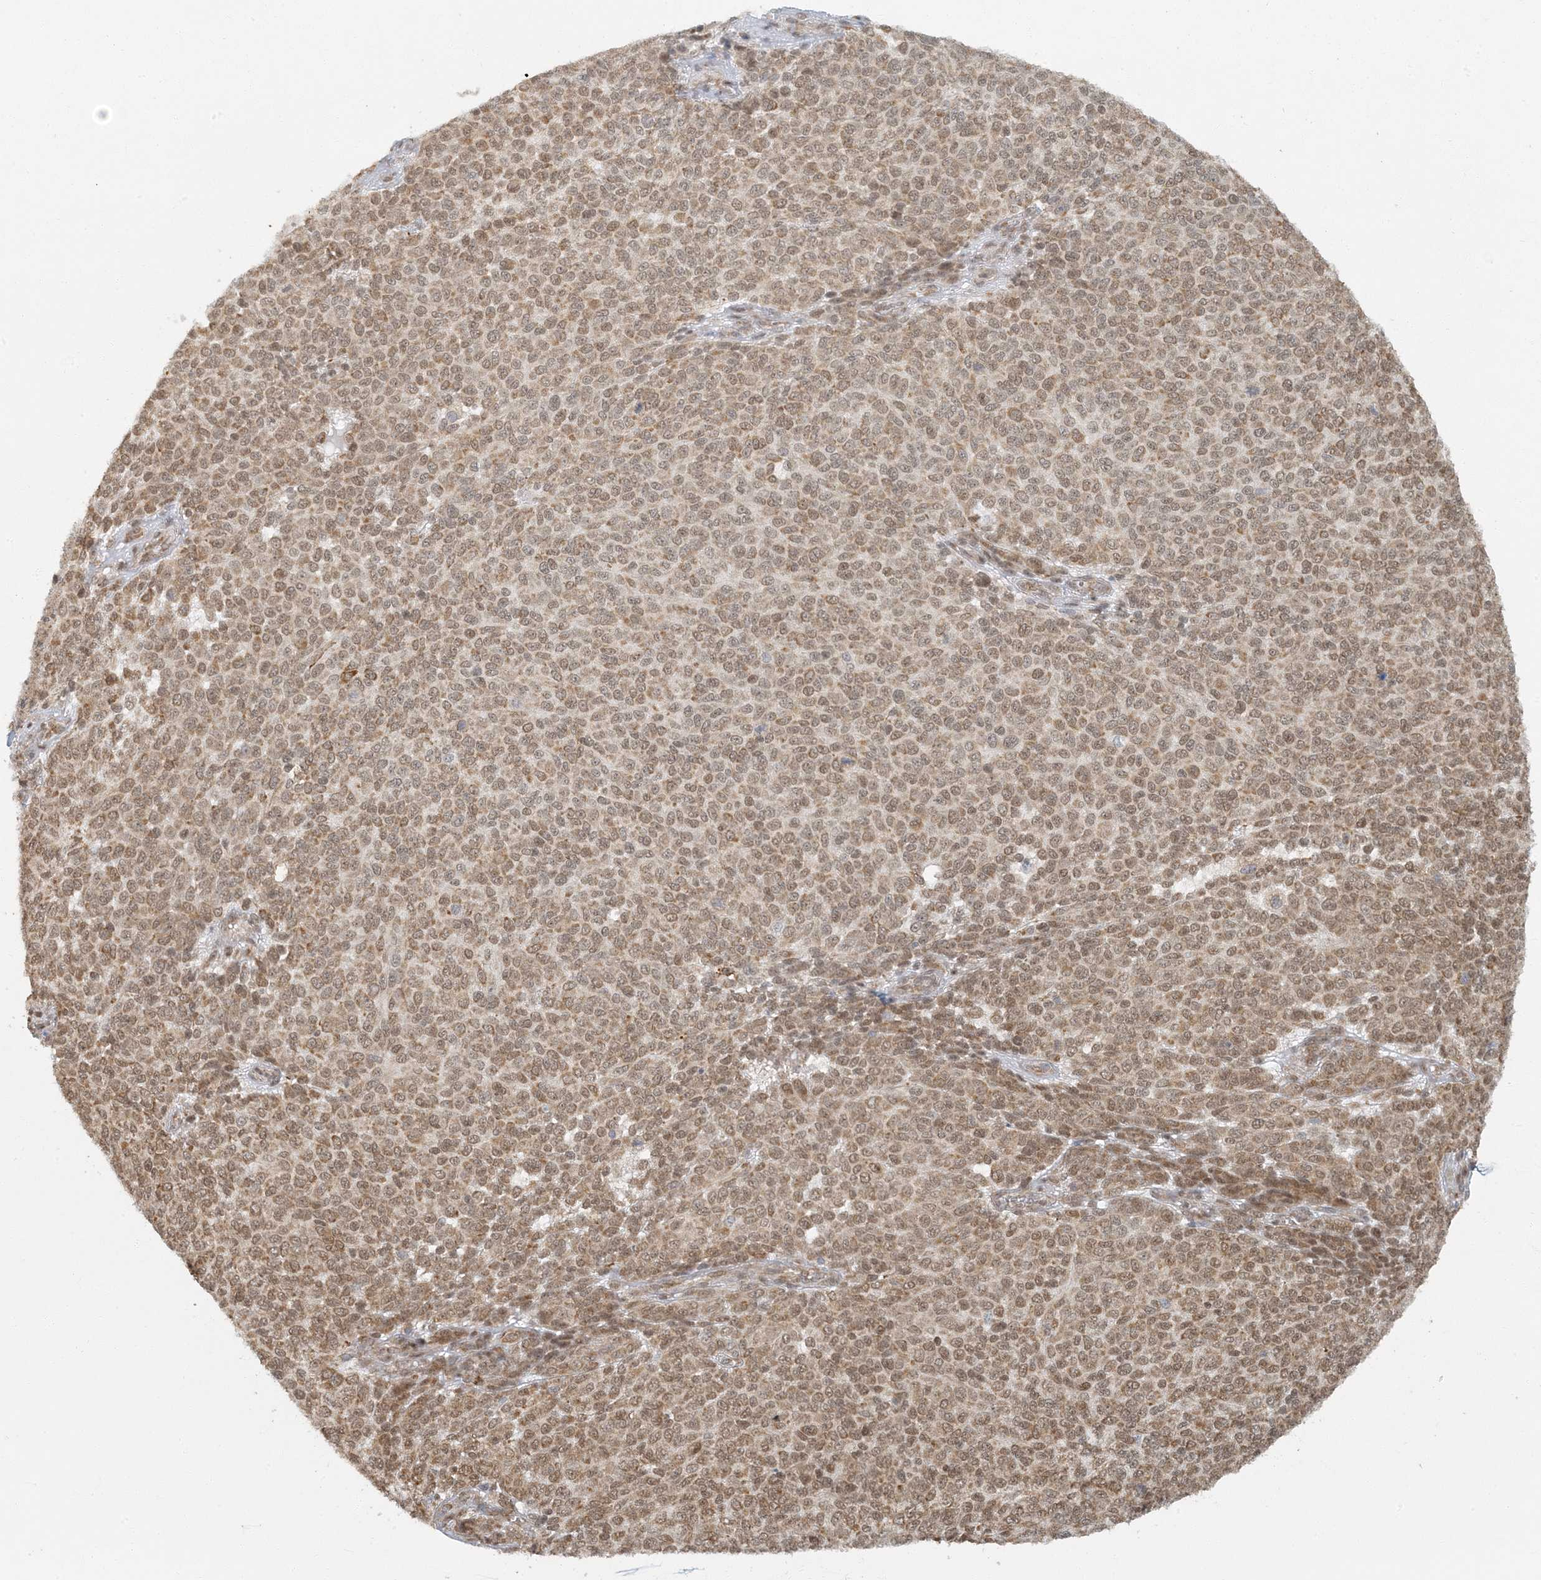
{"staining": {"intensity": "moderate", "quantity": ">75%", "location": "cytoplasmic/membranous,nuclear"}, "tissue": "melanoma", "cell_type": "Tumor cells", "image_type": "cancer", "snomed": [{"axis": "morphology", "description": "Malignant melanoma, NOS"}, {"axis": "topography", "description": "Skin"}], "caption": "Moderate cytoplasmic/membranous and nuclear positivity is identified in approximately >75% of tumor cells in melanoma.", "gene": "AK9", "patient": {"sex": "male", "age": 49}}